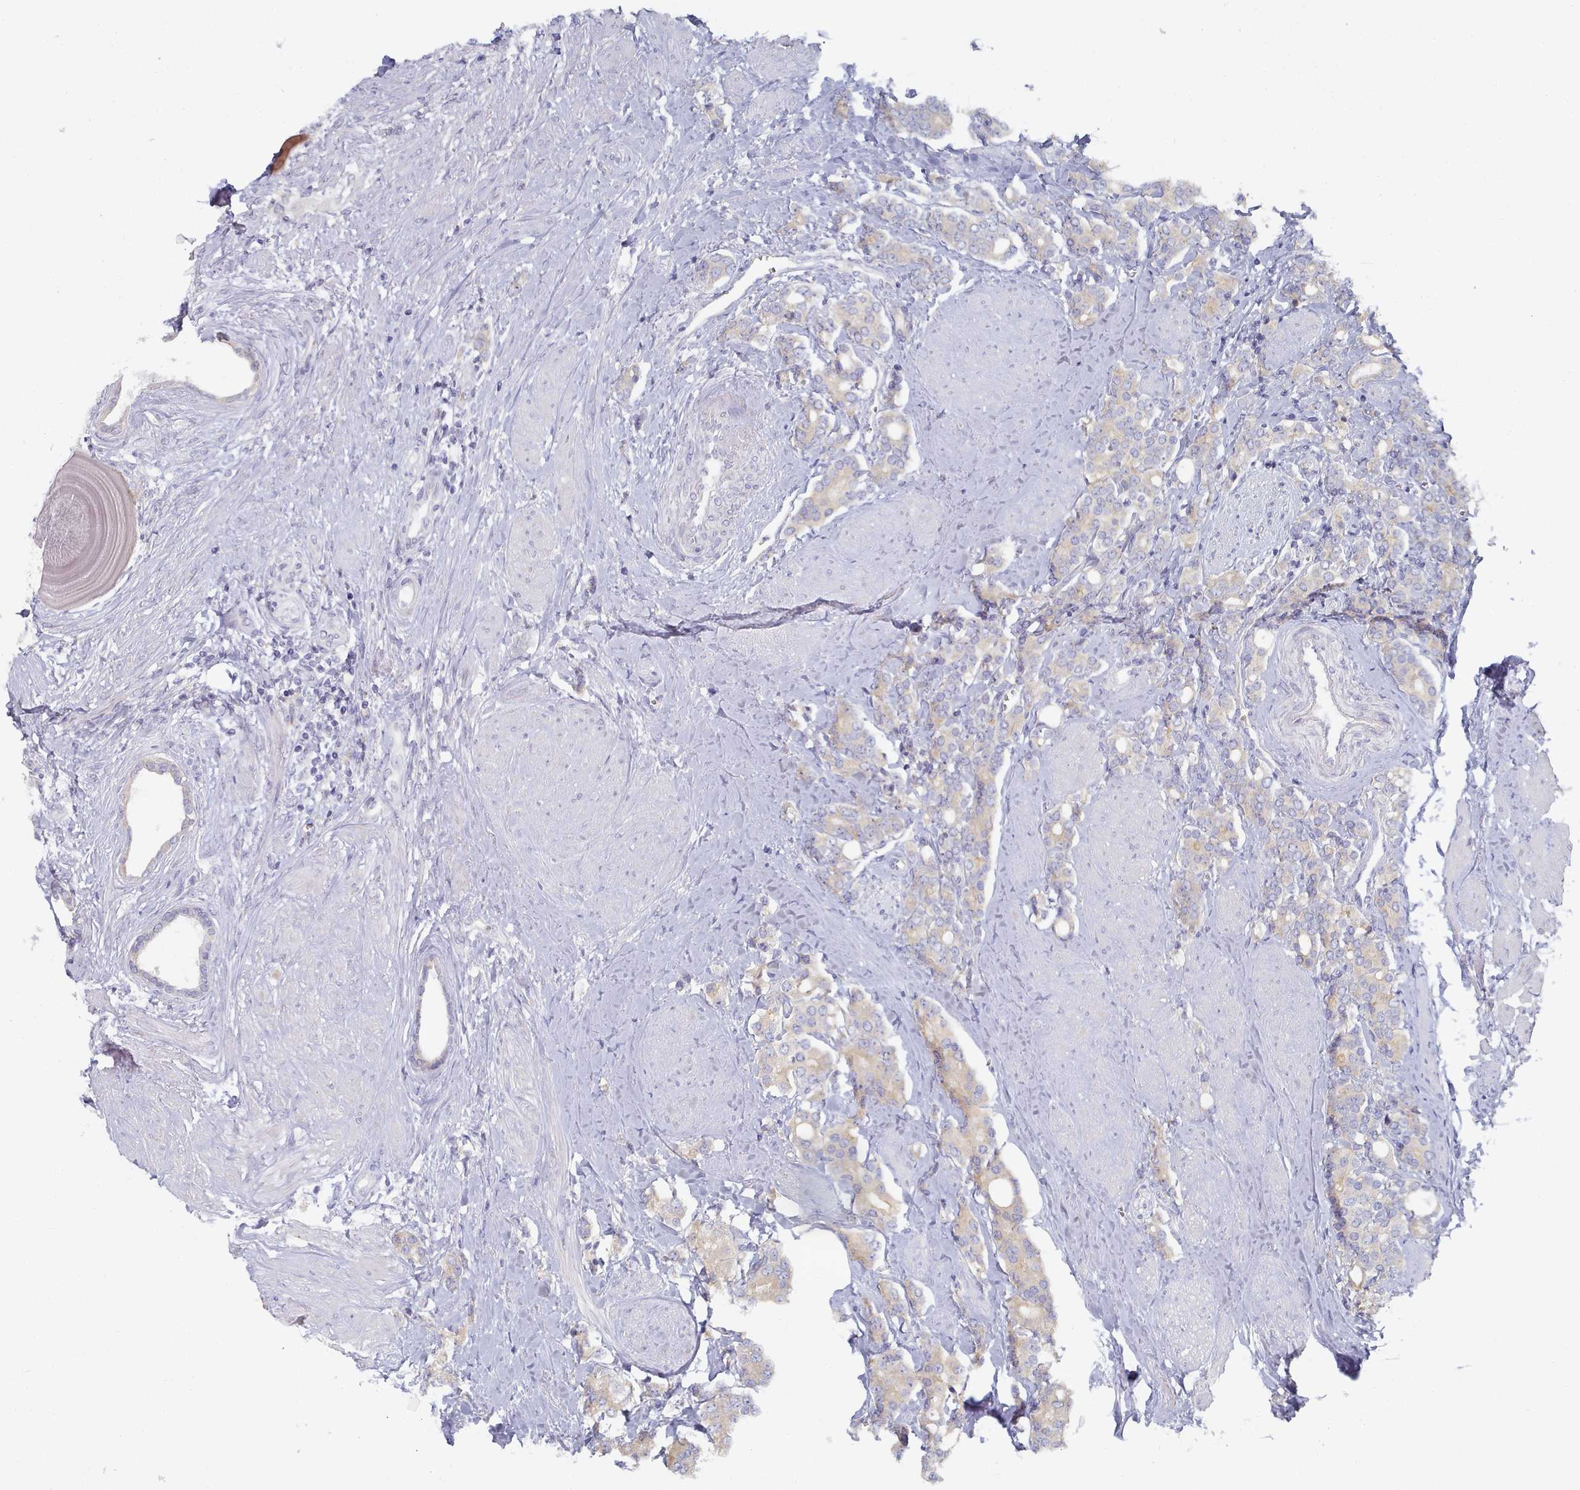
{"staining": {"intensity": "weak", "quantity": "25%-75%", "location": "cytoplasmic/membranous"}, "tissue": "prostate cancer", "cell_type": "Tumor cells", "image_type": "cancer", "snomed": [{"axis": "morphology", "description": "Adenocarcinoma, High grade"}, {"axis": "topography", "description": "Prostate"}], "caption": "Prostate high-grade adenocarcinoma stained with immunohistochemistry (IHC) displays weak cytoplasmic/membranous staining in approximately 25%-75% of tumor cells.", "gene": "TYW1B", "patient": {"sex": "male", "age": 62}}